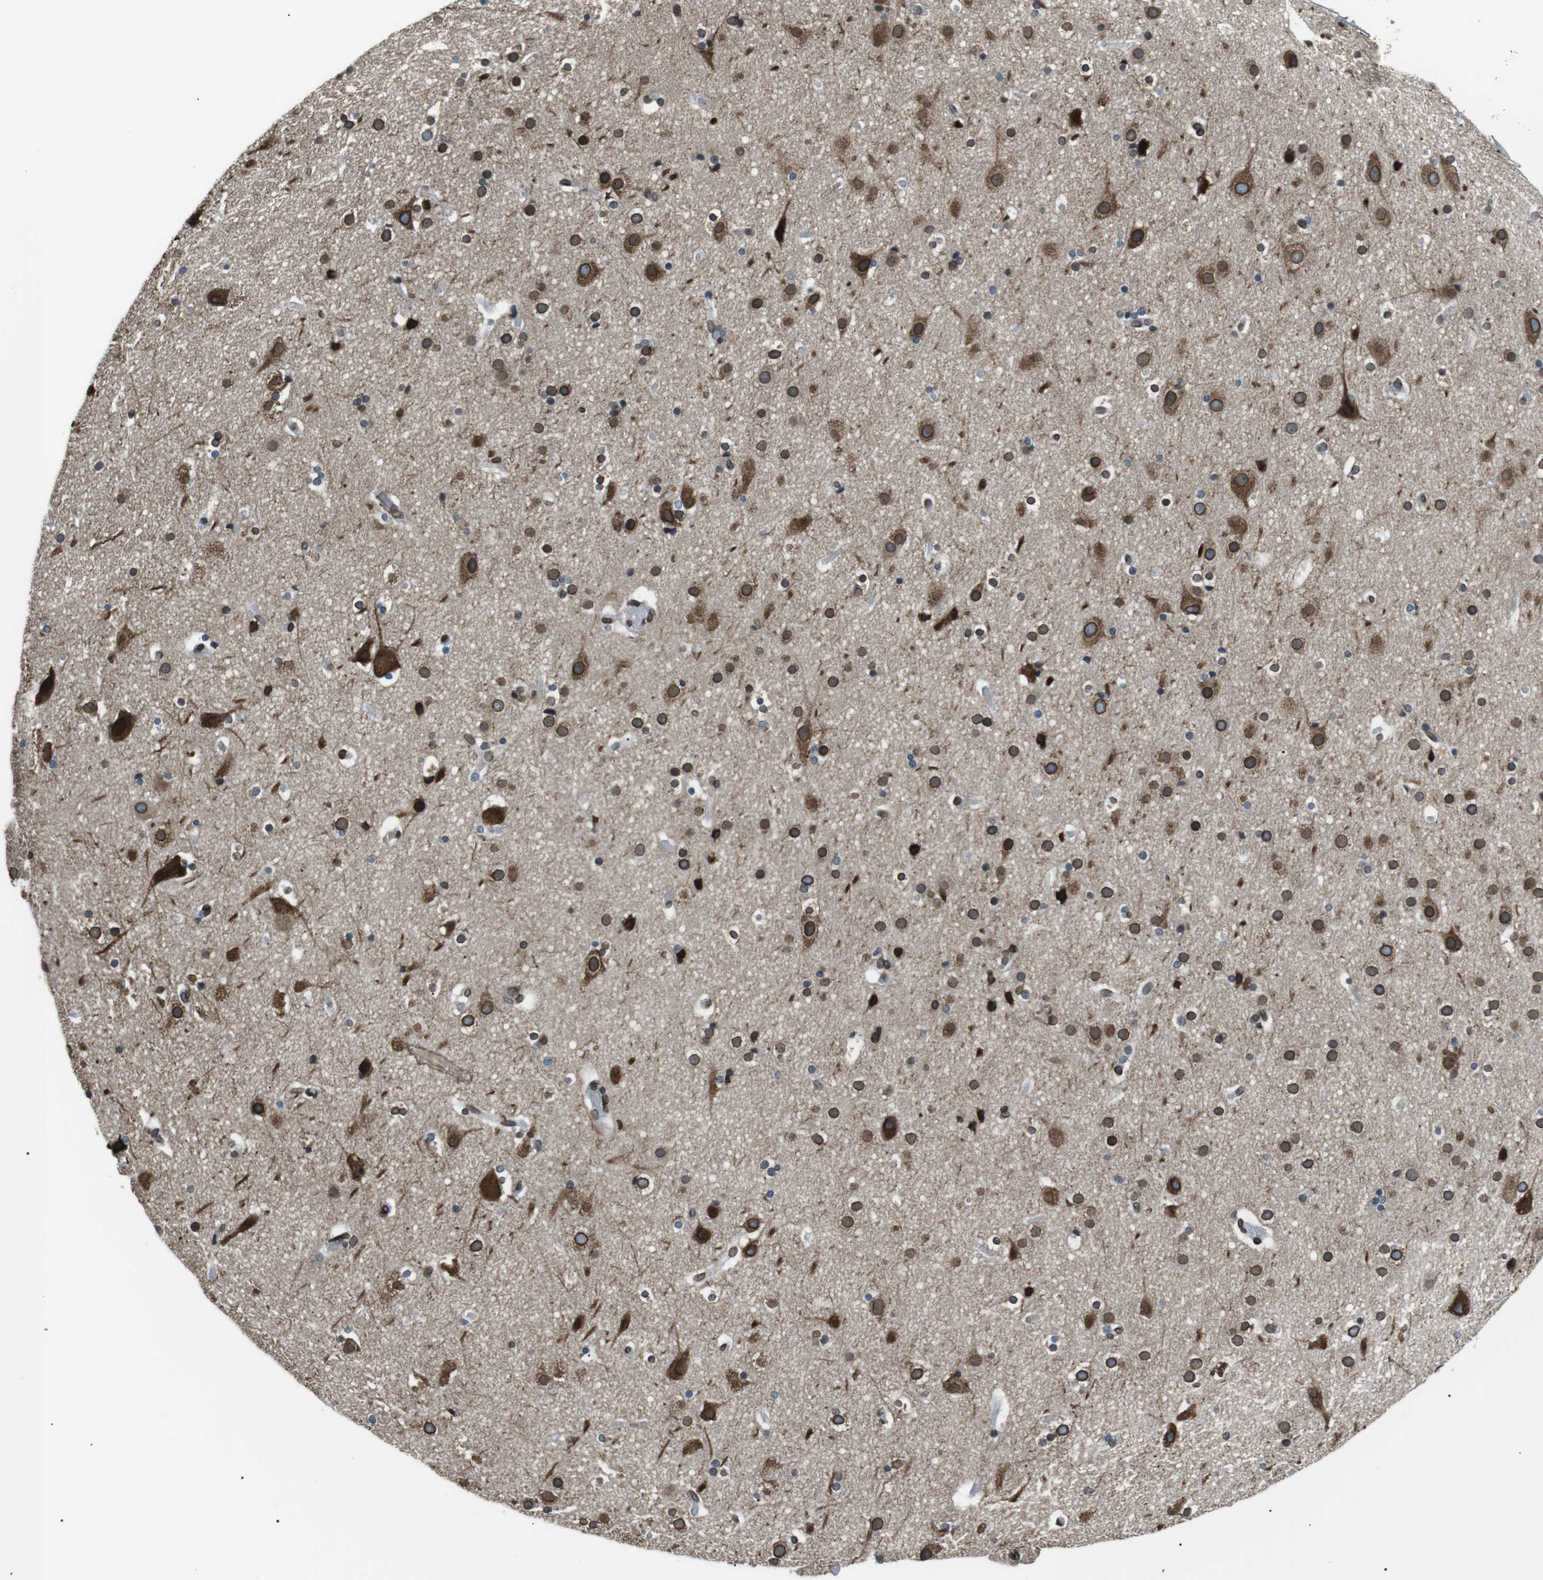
{"staining": {"intensity": "negative", "quantity": "none", "location": "none"}, "tissue": "cerebral cortex", "cell_type": "Endothelial cells", "image_type": "normal", "snomed": [{"axis": "morphology", "description": "Normal tissue, NOS"}, {"axis": "topography", "description": "Cerebral cortex"}], "caption": "Immunohistochemical staining of benign human cerebral cortex shows no significant positivity in endothelial cells.", "gene": "TMX4", "patient": {"sex": "male", "age": 57}}